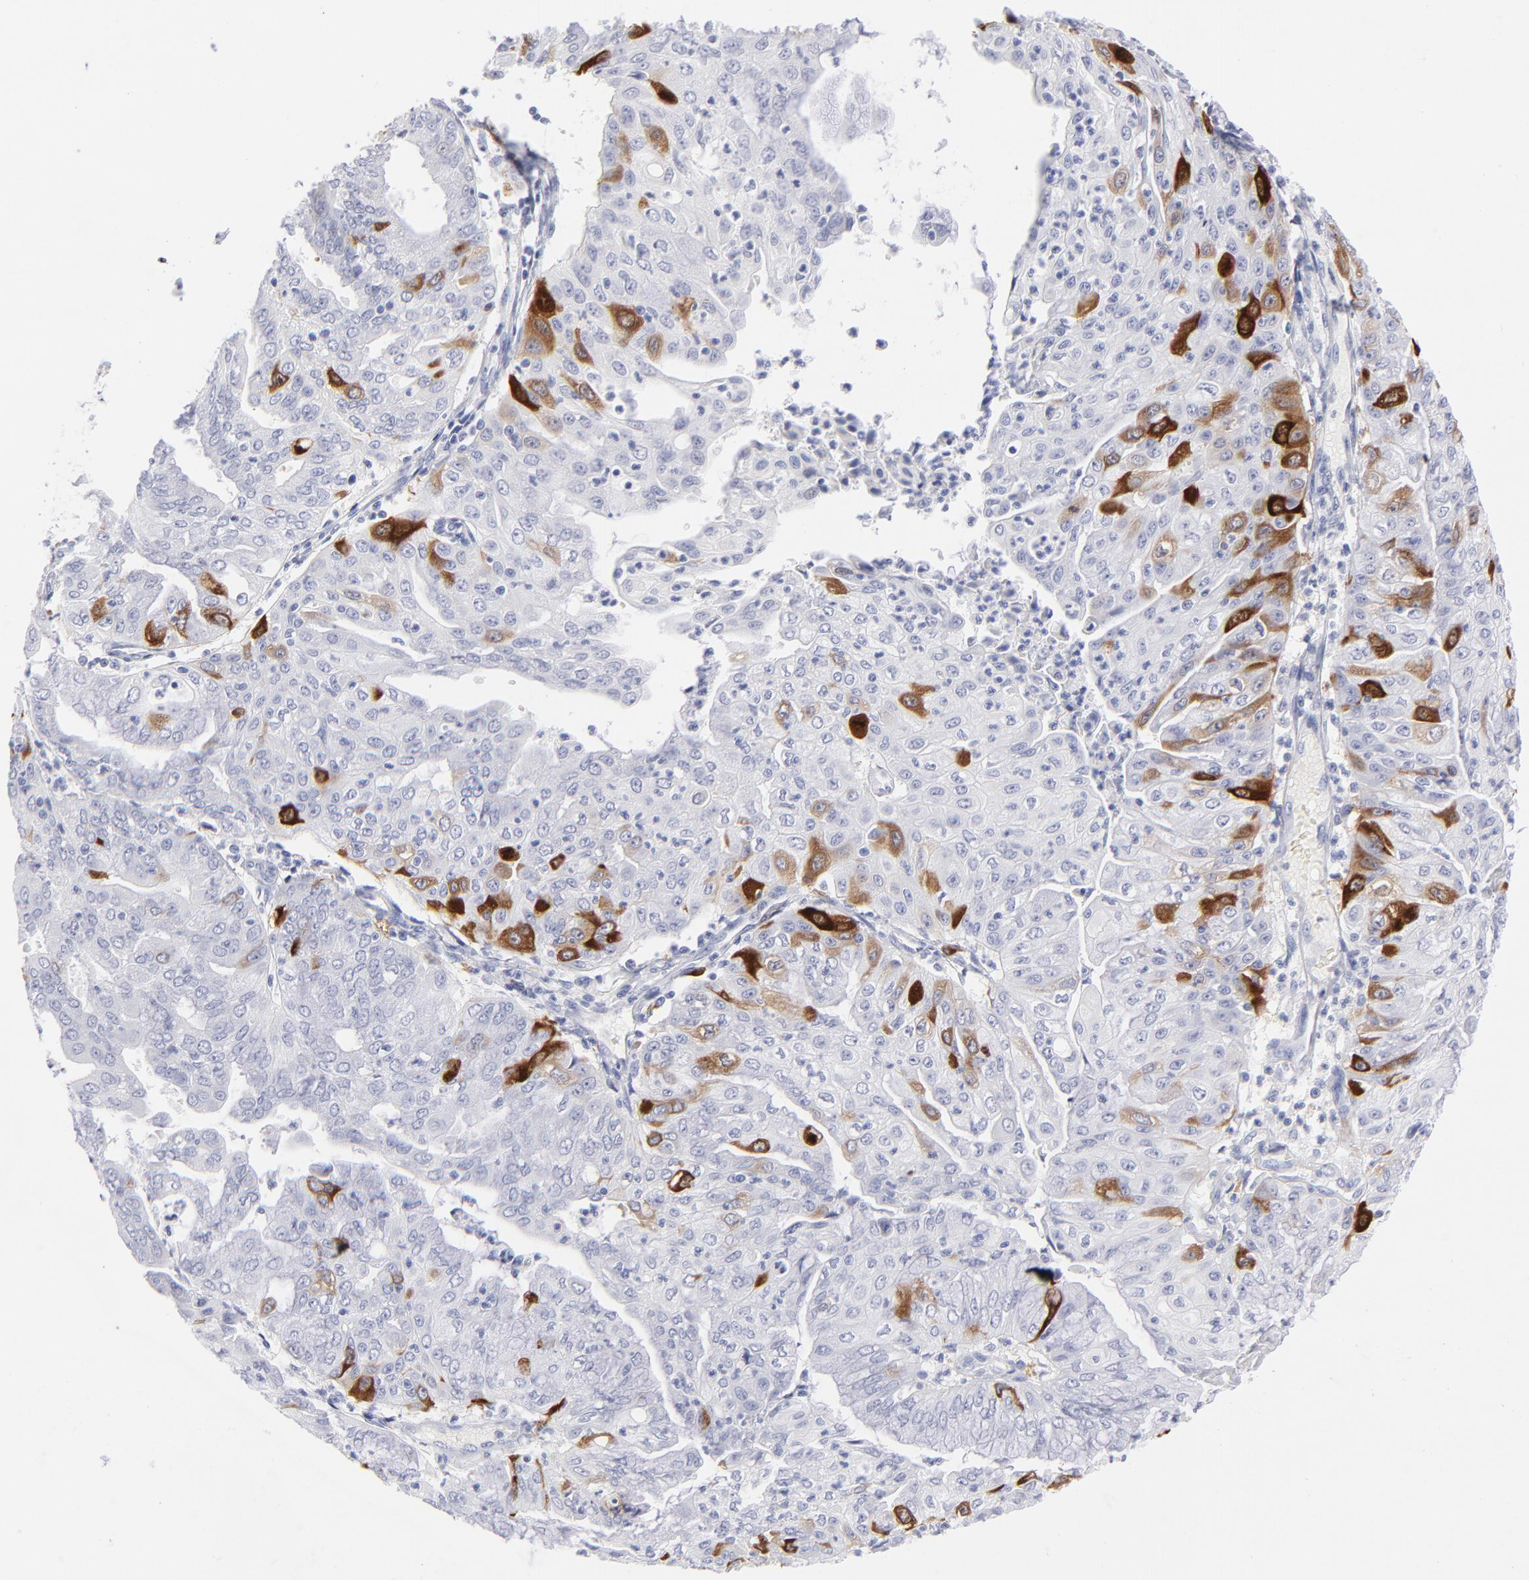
{"staining": {"intensity": "strong", "quantity": "<25%", "location": "cytoplasmic/membranous"}, "tissue": "endometrial cancer", "cell_type": "Tumor cells", "image_type": "cancer", "snomed": [{"axis": "morphology", "description": "Adenocarcinoma, NOS"}, {"axis": "topography", "description": "Endometrium"}], "caption": "Adenocarcinoma (endometrial) stained with a brown dye exhibits strong cytoplasmic/membranous positive positivity in approximately <25% of tumor cells.", "gene": "CCNB1", "patient": {"sex": "female", "age": 79}}